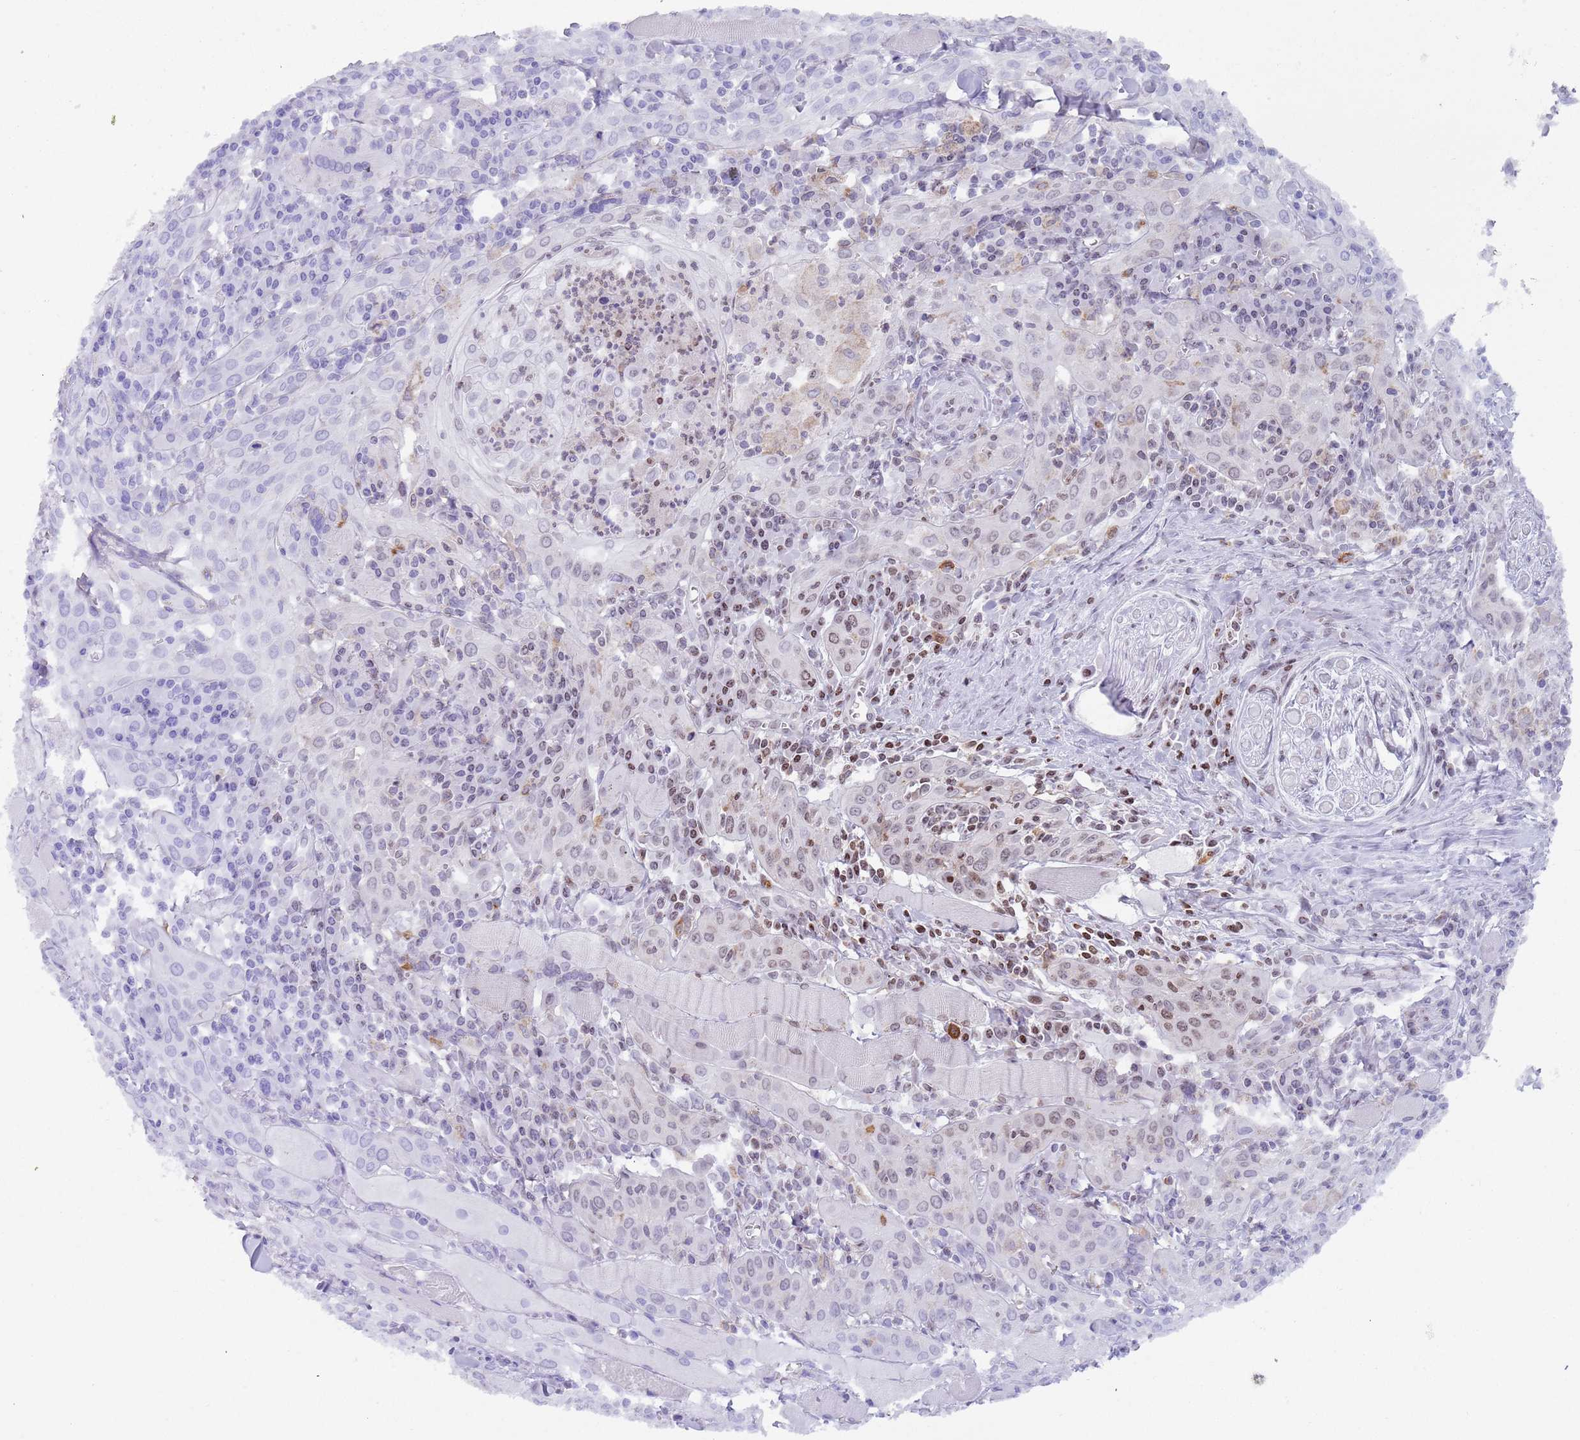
{"staining": {"intensity": "negative", "quantity": "none", "location": "none"}, "tissue": "head and neck cancer", "cell_type": "Tumor cells", "image_type": "cancer", "snomed": [{"axis": "morphology", "description": "Squamous cell carcinoma, NOS"}, {"axis": "topography", "description": "Oral tissue"}, {"axis": "topography", "description": "Head-Neck"}], "caption": "A high-resolution micrograph shows immunohistochemistry (IHC) staining of head and neck cancer, which shows no significant positivity in tumor cells.", "gene": "HDAC8", "patient": {"sex": "female", "age": 70}}